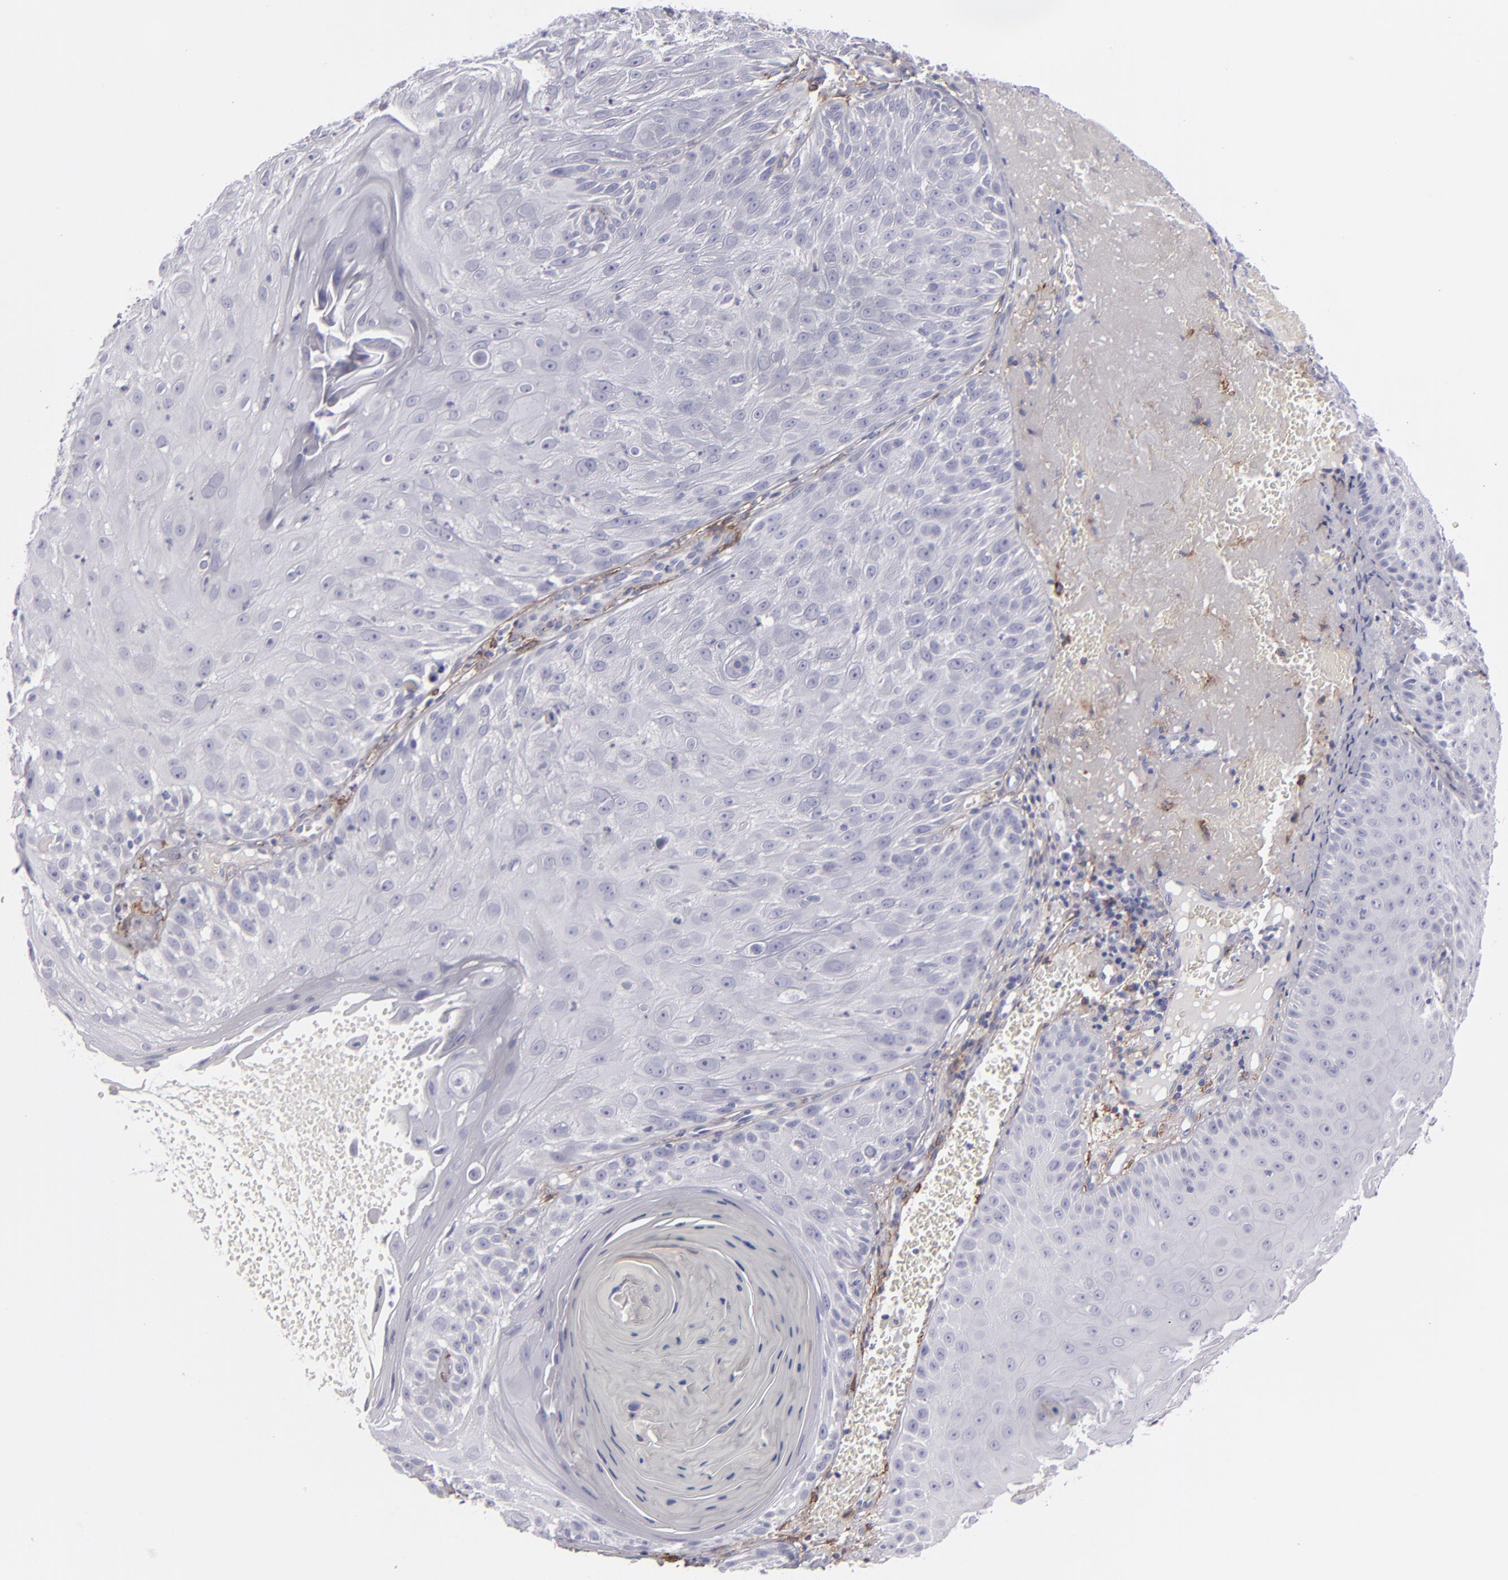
{"staining": {"intensity": "negative", "quantity": "none", "location": "none"}, "tissue": "skin cancer", "cell_type": "Tumor cells", "image_type": "cancer", "snomed": [{"axis": "morphology", "description": "Squamous cell carcinoma, NOS"}, {"axis": "topography", "description": "Skin"}], "caption": "Immunohistochemical staining of skin cancer (squamous cell carcinoma) reveals no significant positivity in tumor cells.", "gene": "ANPEP", "patient": {"sex": "female", "age": 89}}